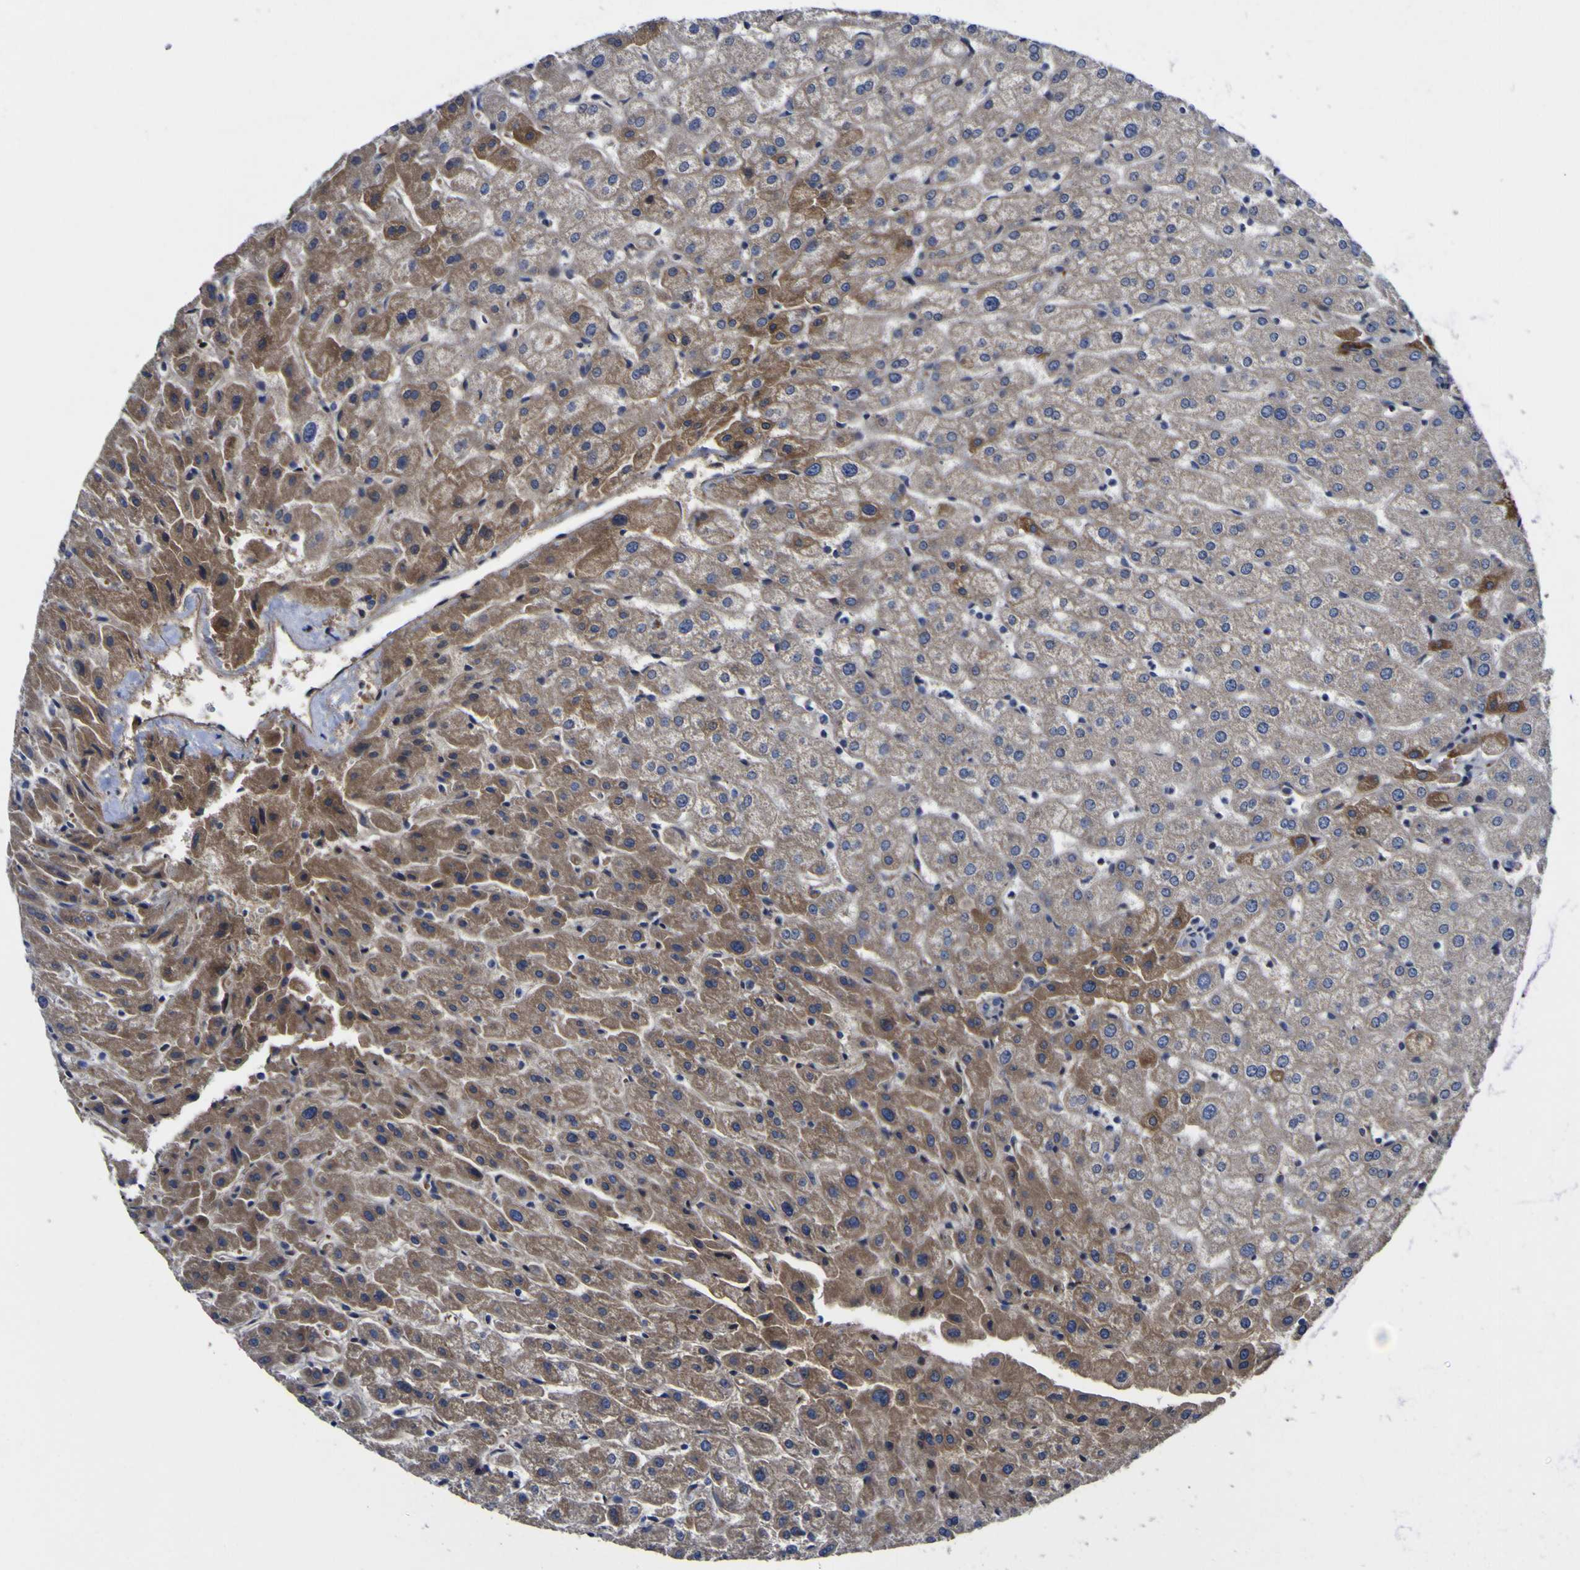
{"staining": {"intensity": "moderate", "quantity": ">75%", "location": "cytoplasmic/membranous"}, "tissue": "liver", "cell_type": "Cholangiocytes", "image_type": "normal", "snomed": [{"axis": "morphology", "description": "Normal tissue, NOS"}, {"axis": "morphology", "description": "Fibrosis, NOS"}, {"axis": "topography", "description": "Liver"}], "caption": "Immunohistochemical staining of unremarkable liver reveals moderate cytoplasmic/membranous protein positivity in approximately >75% of cholangiocytes. (brown staining indicates protein expression, while blue staining denotes nuclei).", "gene": "CCDC90B", "patient": {"sex": "female", "age": 29}}